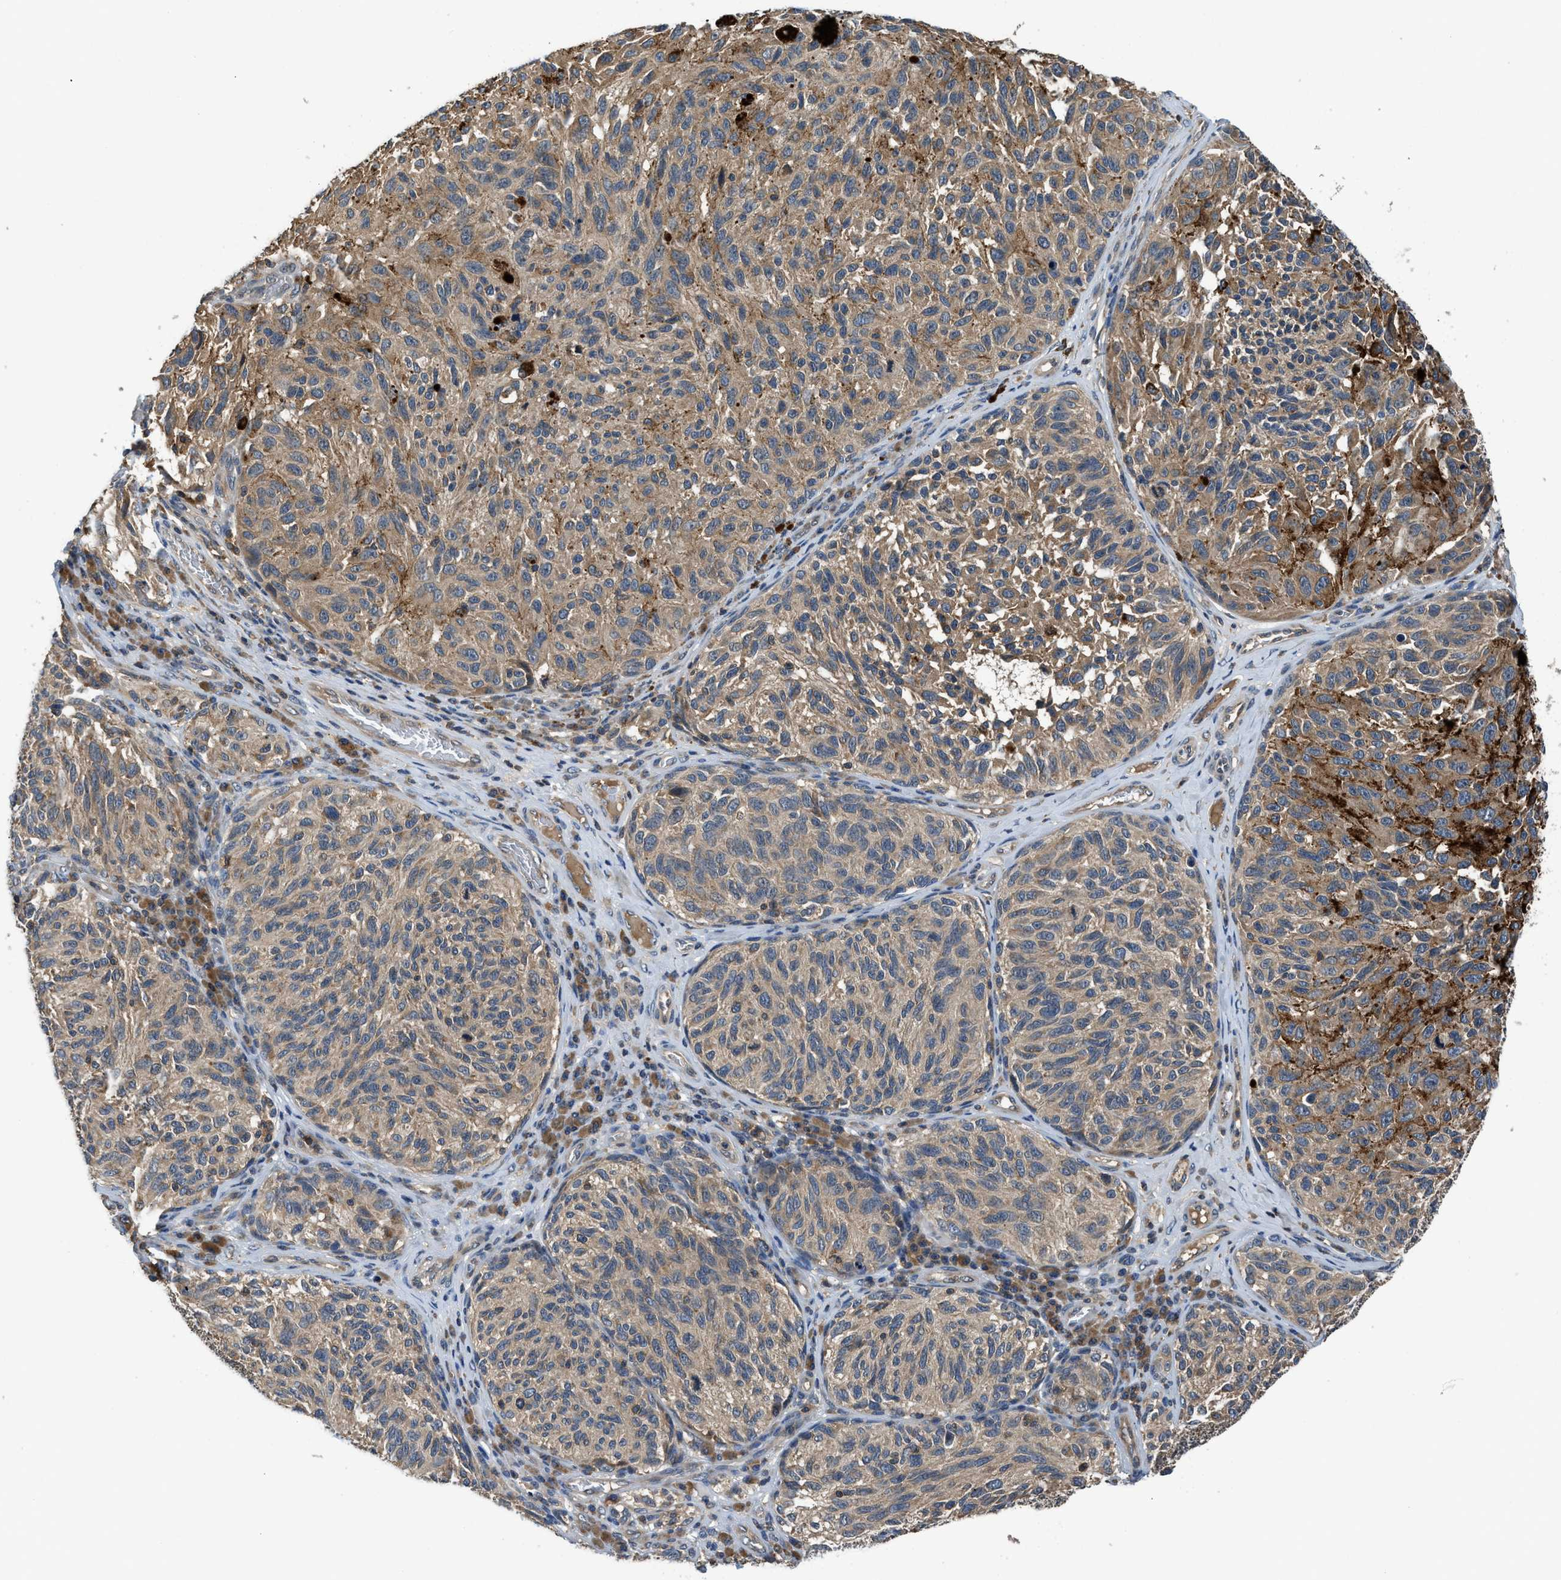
{"staining": {"intensity": "moderate", "quantity": ">75%", "location": "cytoplasmic/membranous"}, "tissue": "melanoma", "cell_type": "Tumor cells", "image_type": "cancer", "snomed": [{"axis": "morphology", "description": "Malignant melanoma, NOS"}, {"axis": "topography", "description": "Skin"}], "caption": "Protein staining by immunohistochemistry demonstrates moderate cytoplasmic/membranous expression in about >75% of tumor cells in malignant melanoma.", "gene": "PAFAH2", "patient": {"sex": "female", "age": 73}}